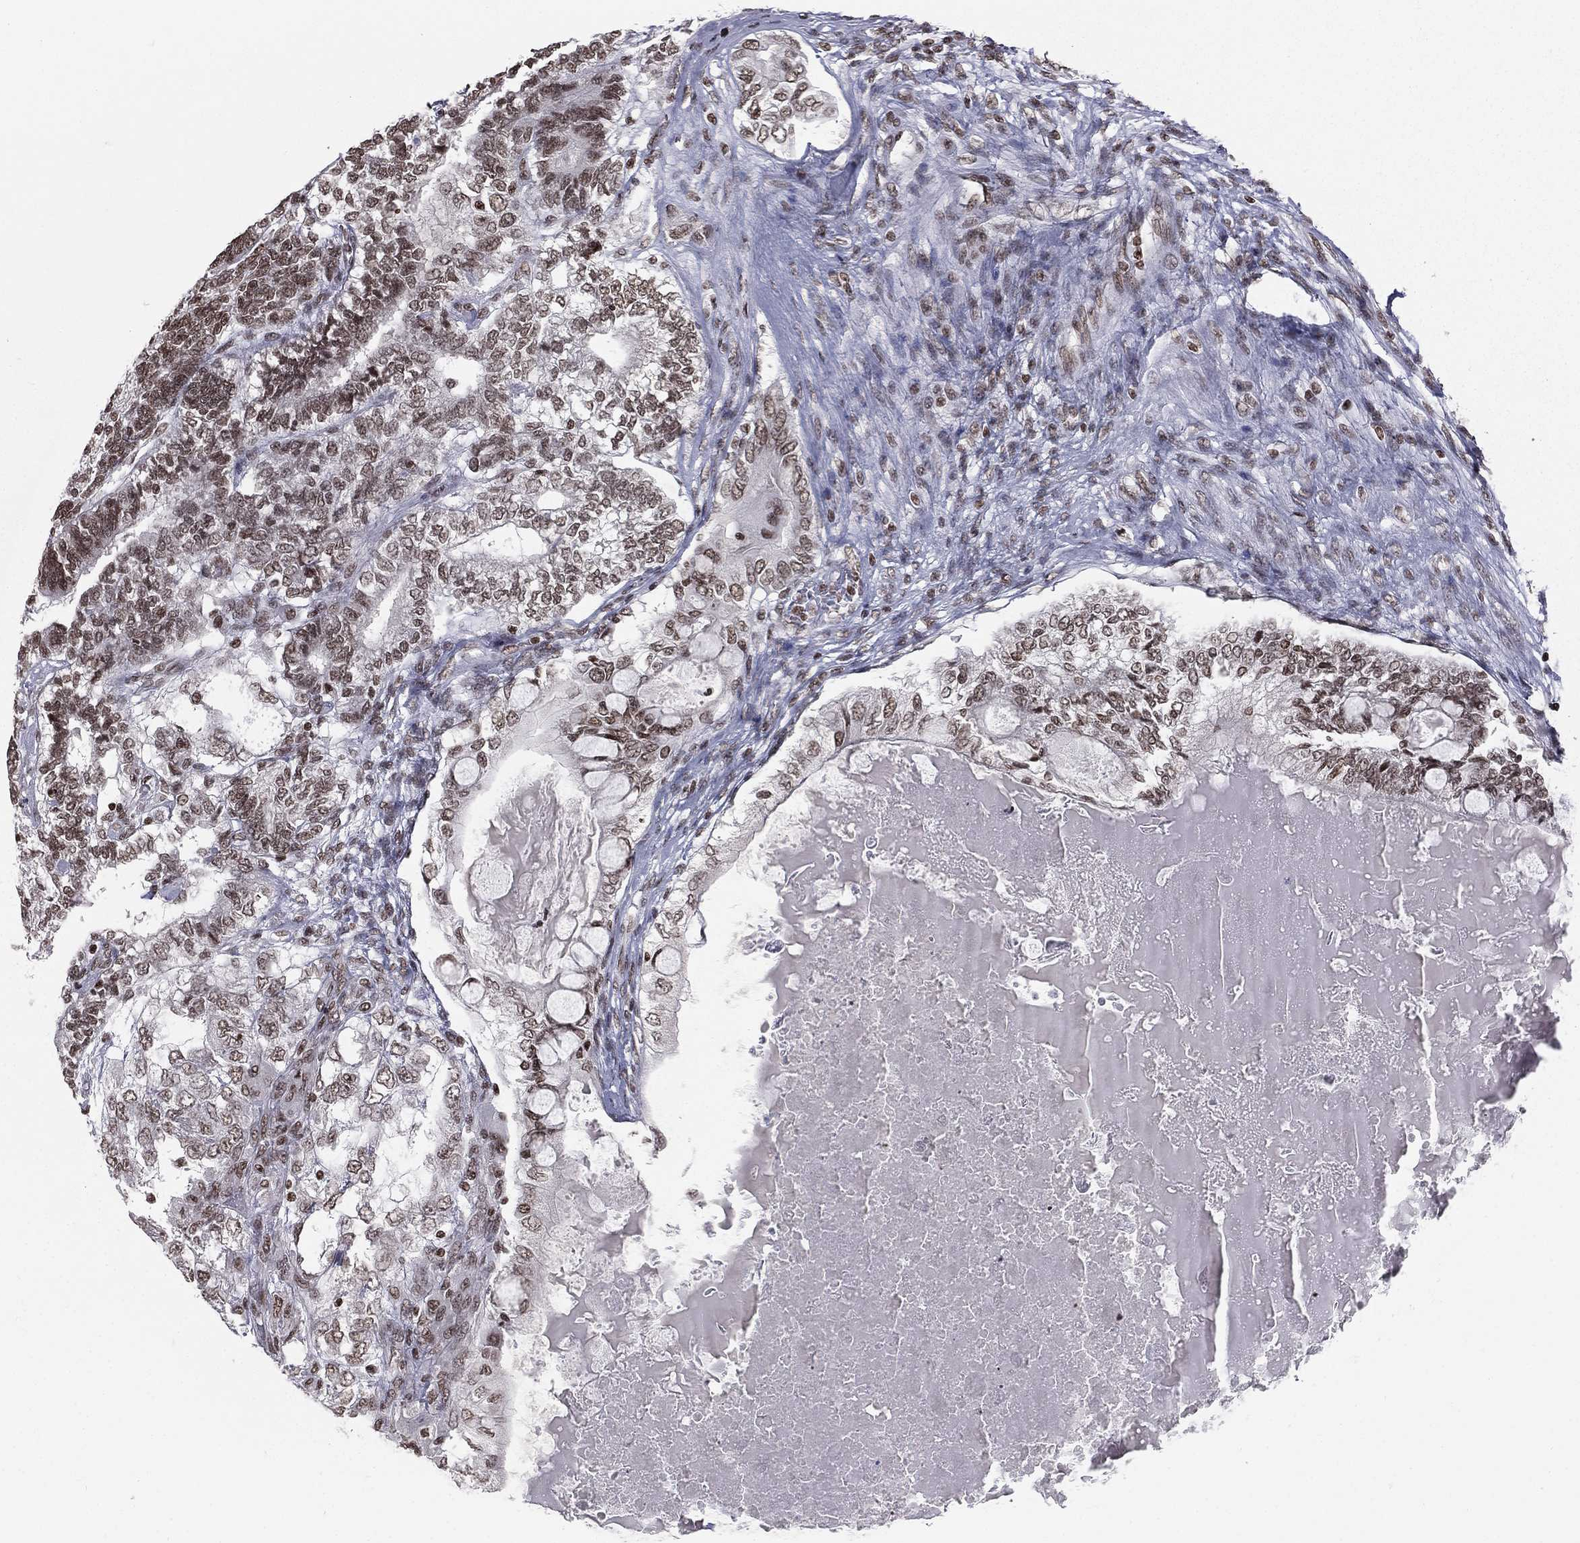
{"staining": {"intensity": "moderate", "quantity": "25%-75%", "location": "nuclear"}, "tissue": "testis cancer", "cell_type": "Tumor cells", "image_type": "cancer", "snomed": [{"axis": "morphology", "description": "Seminoma, NOS"}, {"axis": "morphology", "description": "Carcinoma, Embryonal, NOS"}, {"axis": "topography", "description": "Testis"}], "caption": "A micrograph of human testis cancer stained for a protein exhibits moderate nuclear brown staining in tumor cells. Using DAB (3,3'-diaminobenzidine) (brown) and hematoxylin (blue) stains, captured at high magnification using brightfield microscopy.", "gene": "RFX7", "patient": {"sex": "male", "age": 41}}